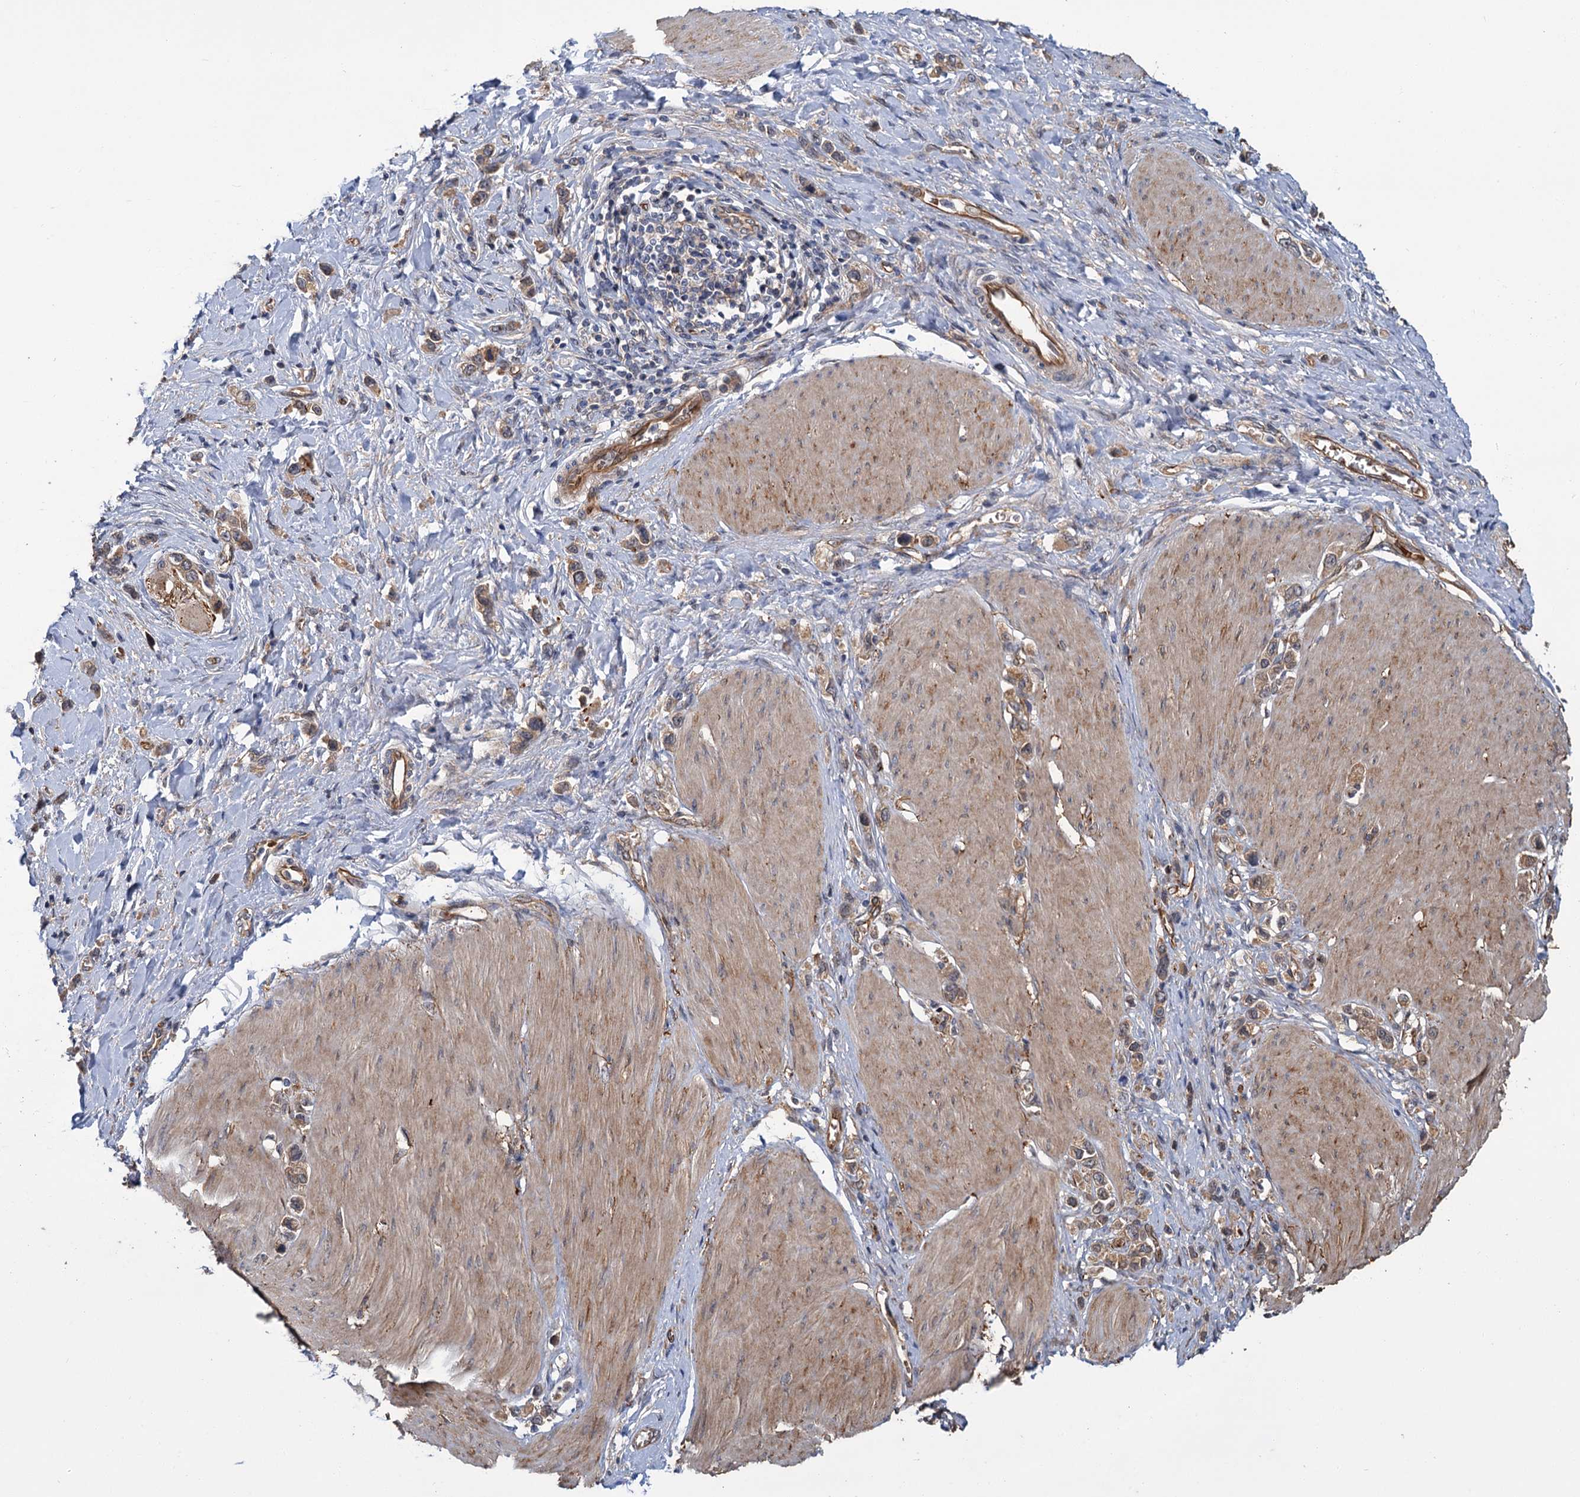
{"staining": {"intensity": "weak", "quantity": ">75%", "location": "cytoplasmic/membranous"}, "tissue": "stomach cancer", "cell_type": "Tumor cells", "image_type": "cancer", "snomed": [{"axis": "morphology", "description": "Normal tissue, NOS"}, {"axis": "morphology", "description": "Adenocarcinoma, NOS"}, {"axis": "topography", "description": "Stomach, upper"}, {"axis": "topography", "description": "Stomach"}], "caption": "Weak cytoplasmic/membranous protein positivity is identified in about >75% of tumor cells in stomach cancer.", "gene": "PKN2", "patient": {"sex": "female", "age": 65}}